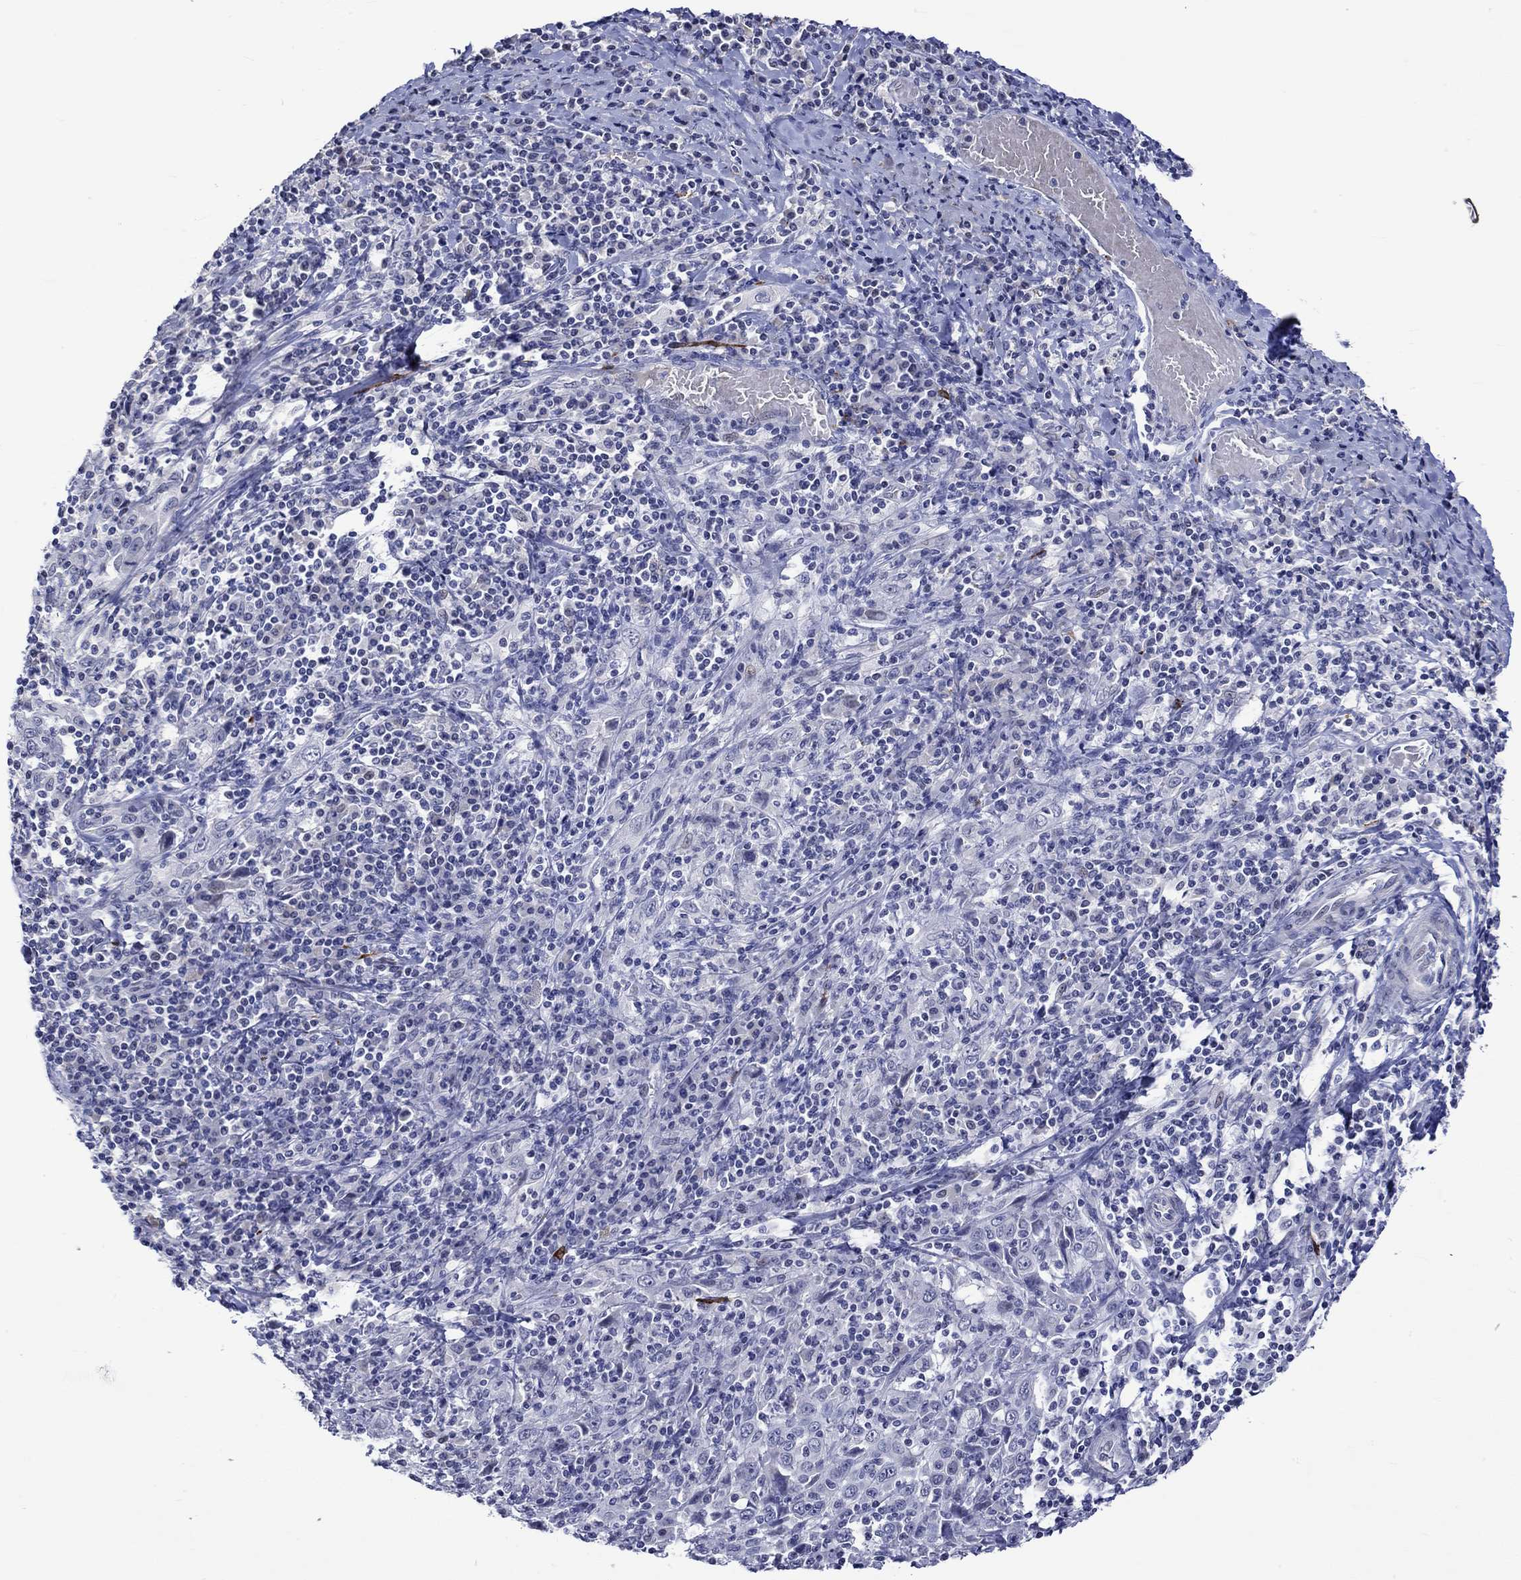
{"staining": {"intensity": "negative", "quantity": "none", "location": "none"}, "tissue": "cervical cancer", "cell_type": "Tumor cells", "image_type": "cancer", "snomed": [{"axis": "morphology", "description": "Squamous cell carcinoma, NOS"}, {"axis": "topography", "description": "Cervix"}], "caption": "Cervical squamous cell carcinoma stained for a protein using IHC shows no expression tumor cells.", "gene": "CRYAB", "patient": {"sex": "female", "age": 46}}